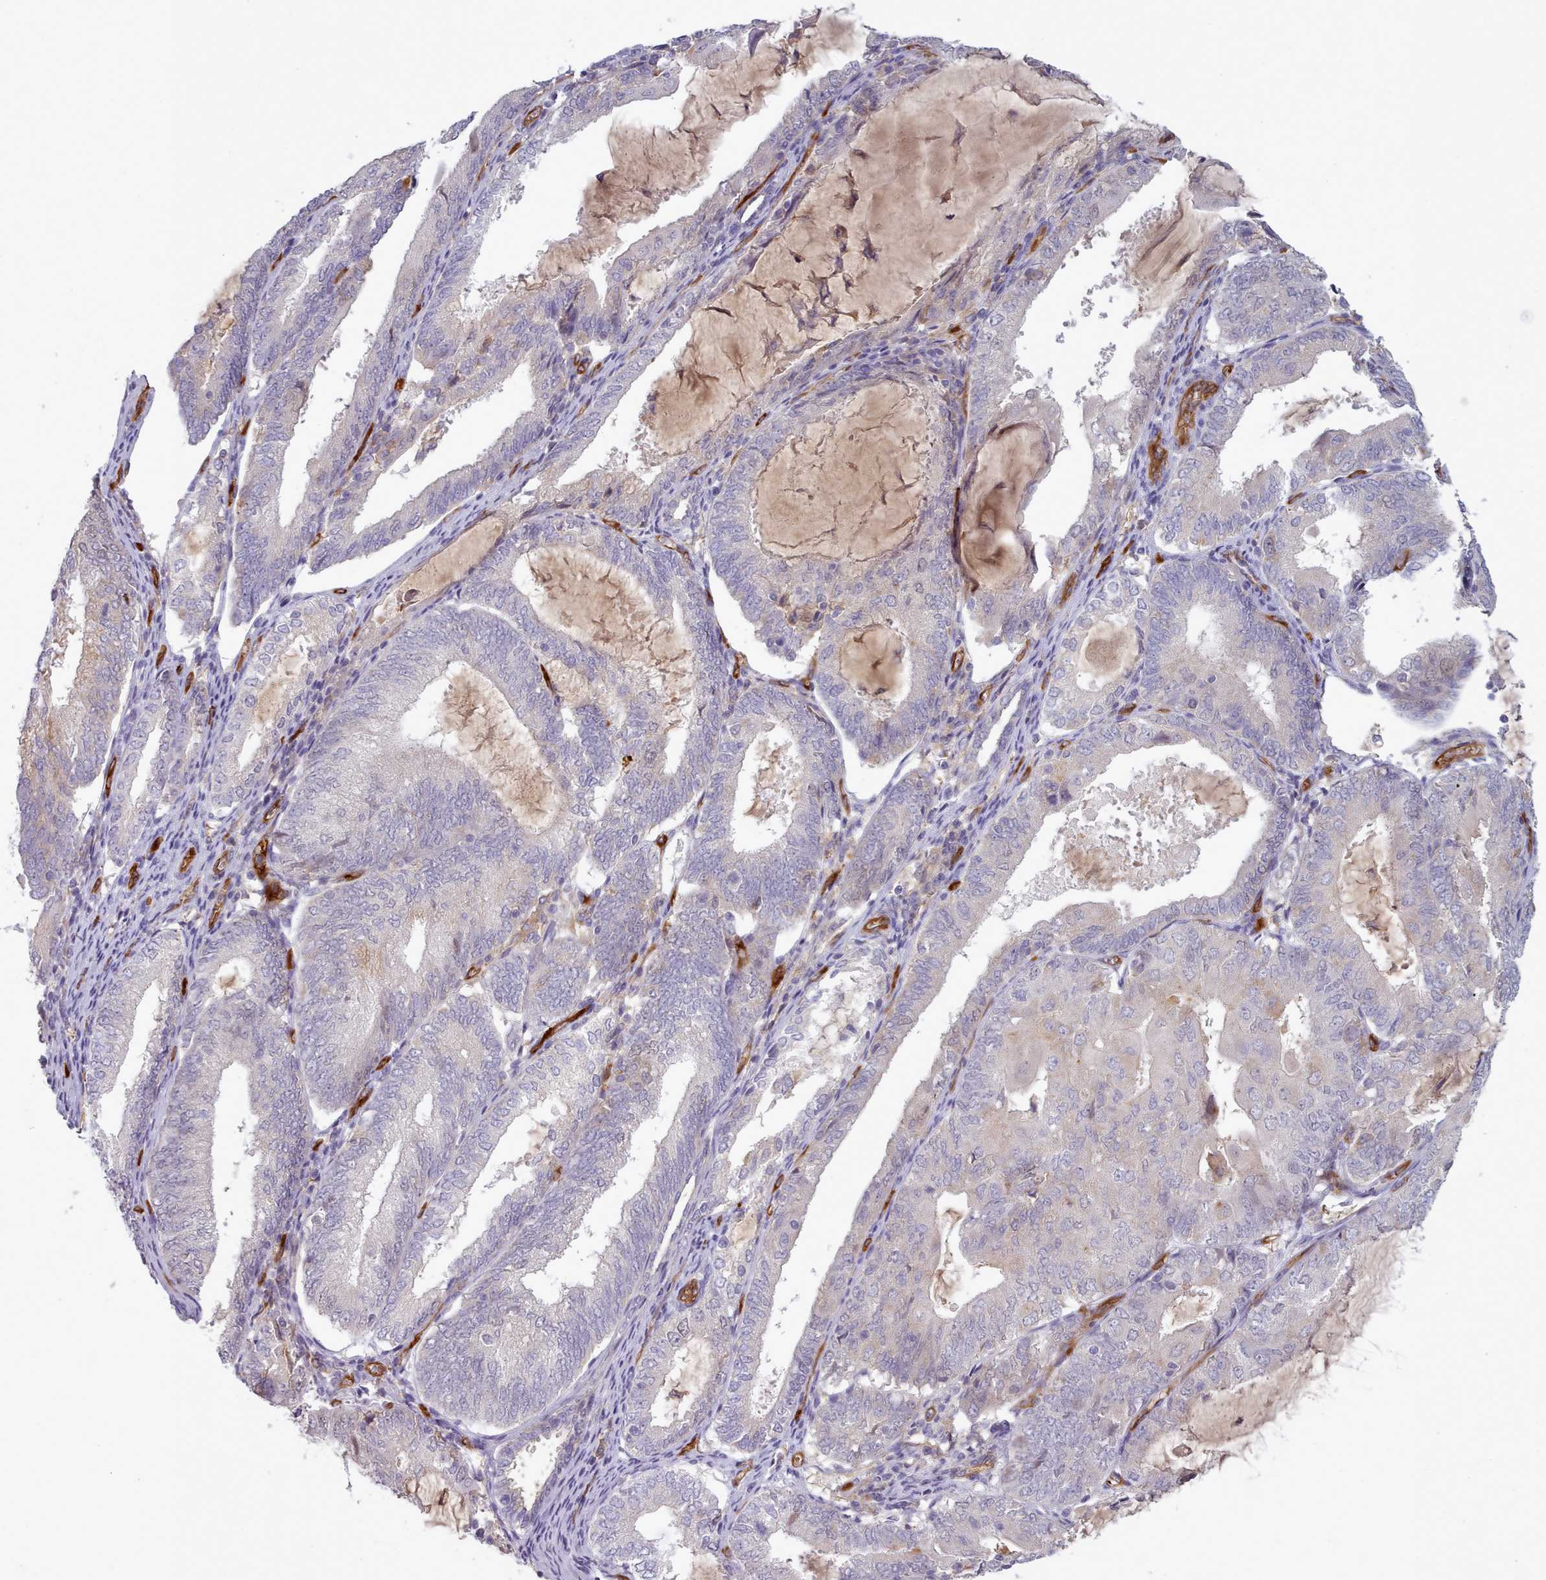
{"staining": {"intensity": "negative", "quantity": "none", "location": "none"}, "tissue": "endometrial cancer", "cell_type": "Tumor cells", "image_type": "cancer", "snomed": [{"axis": "morphology", "description": "Adenocarcinoma, NOS"}, {"axis": "topography", "description": "Endometrium"}], "caption": "A high-resolution histopathology image shows immunohistochemistry (IHC) staining of endometrial cancer, which demonstrates no significant positivity in tumor cells. (Brightfield microscopy of DAB immunohistochemistry (IHC) at high magnification).", "gene": "CD300LF", "patient": {"sex": "female", "age": 81}}